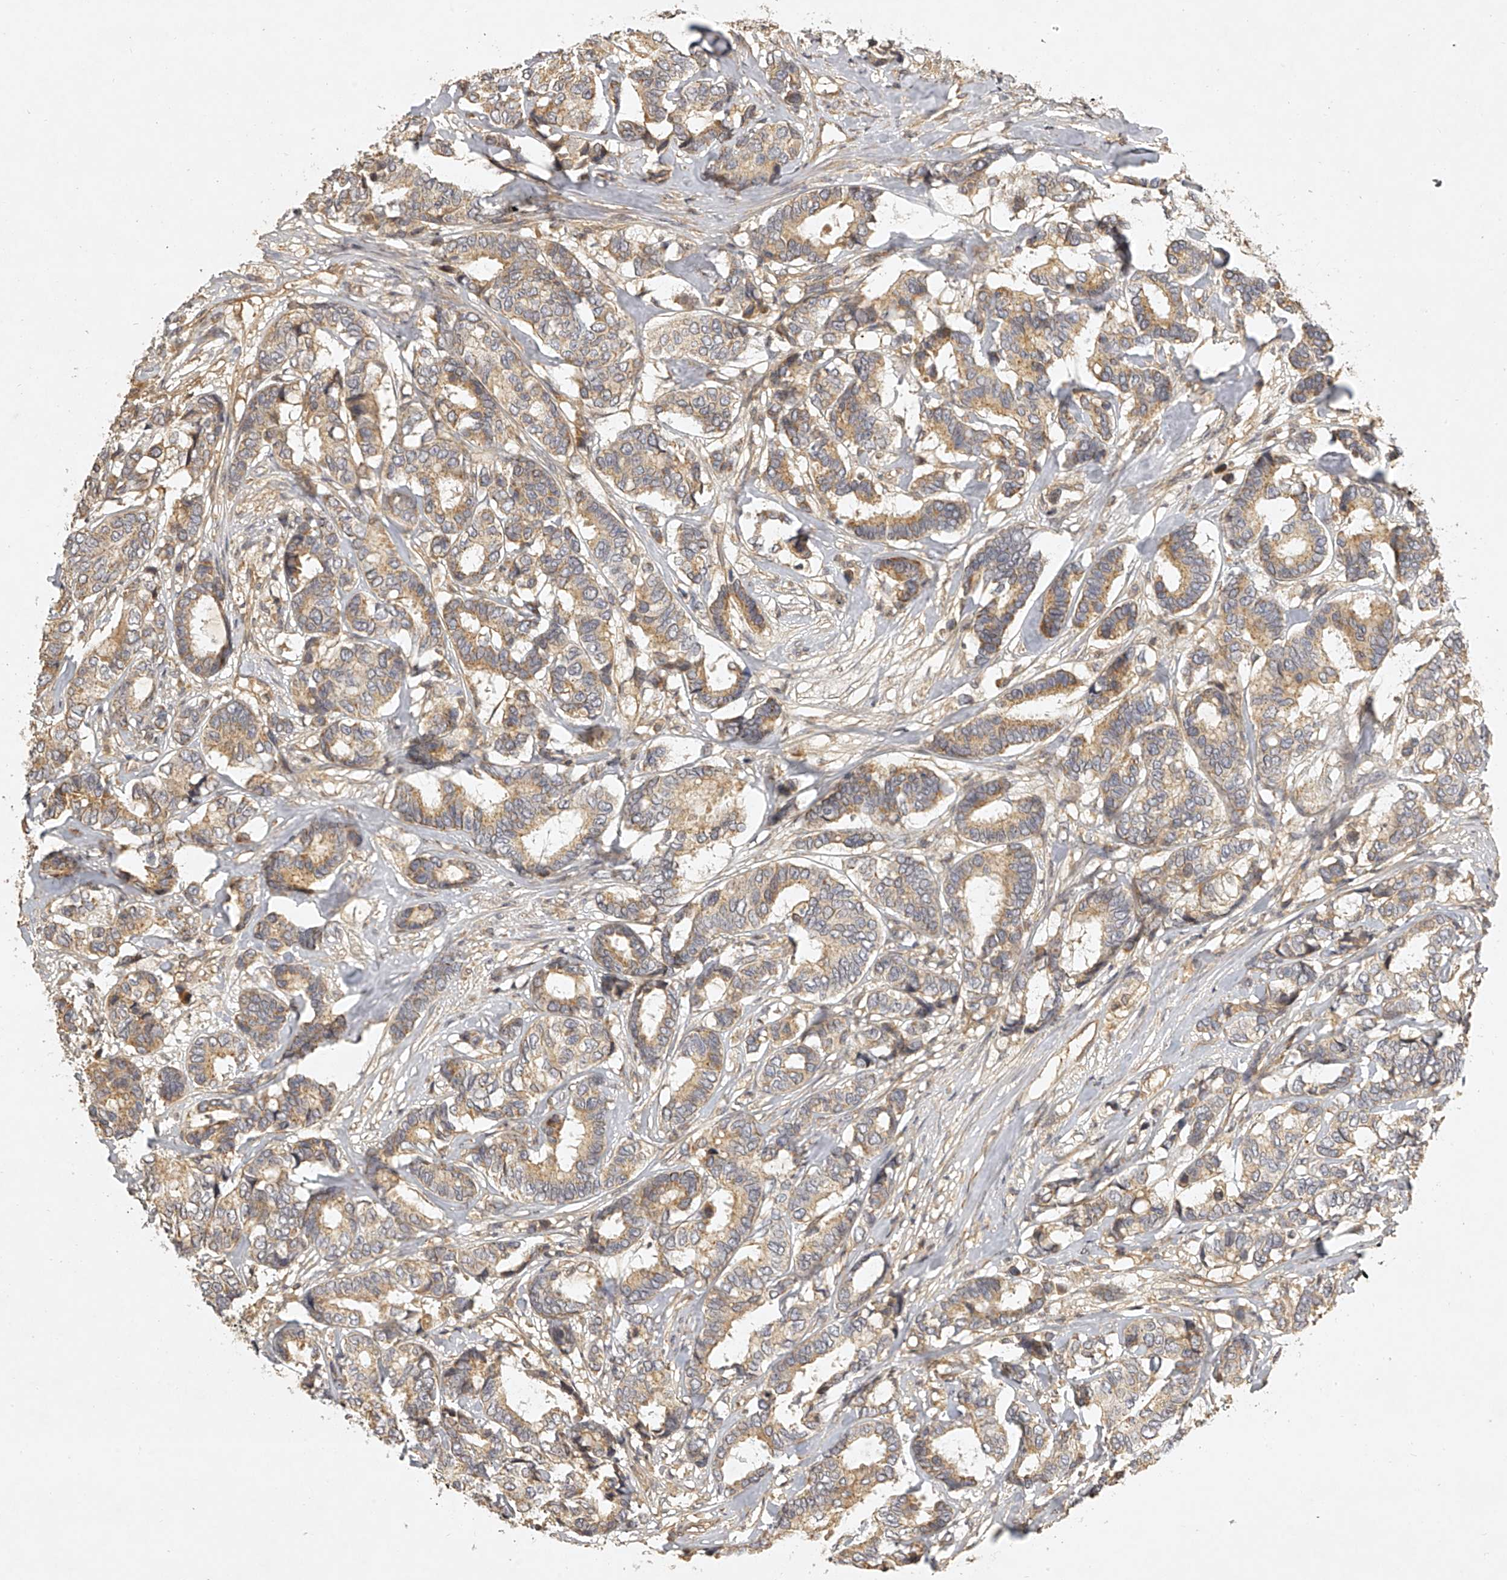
{"staining": {"intensity": "moderate", "quantity": ">75%", "location": "cytoplasmic/membranous"}, "tissue": "breast cancer", "cell_type": "Tumor cells", "image_type": "cancer", "snomed": [{"axis": "morphology", "description": "Duct carcinoma"}, {"axis": "topography", "description": "Breast"}], "caption": "Breast cancer (intraductal carcinoma) stained with immunohistochemistry reveals moderate cytoplasmic/membranous staining in about >75% of tumor cells.", "gene": "NFS1", "patient": {"sex": "female", "age": 87}}